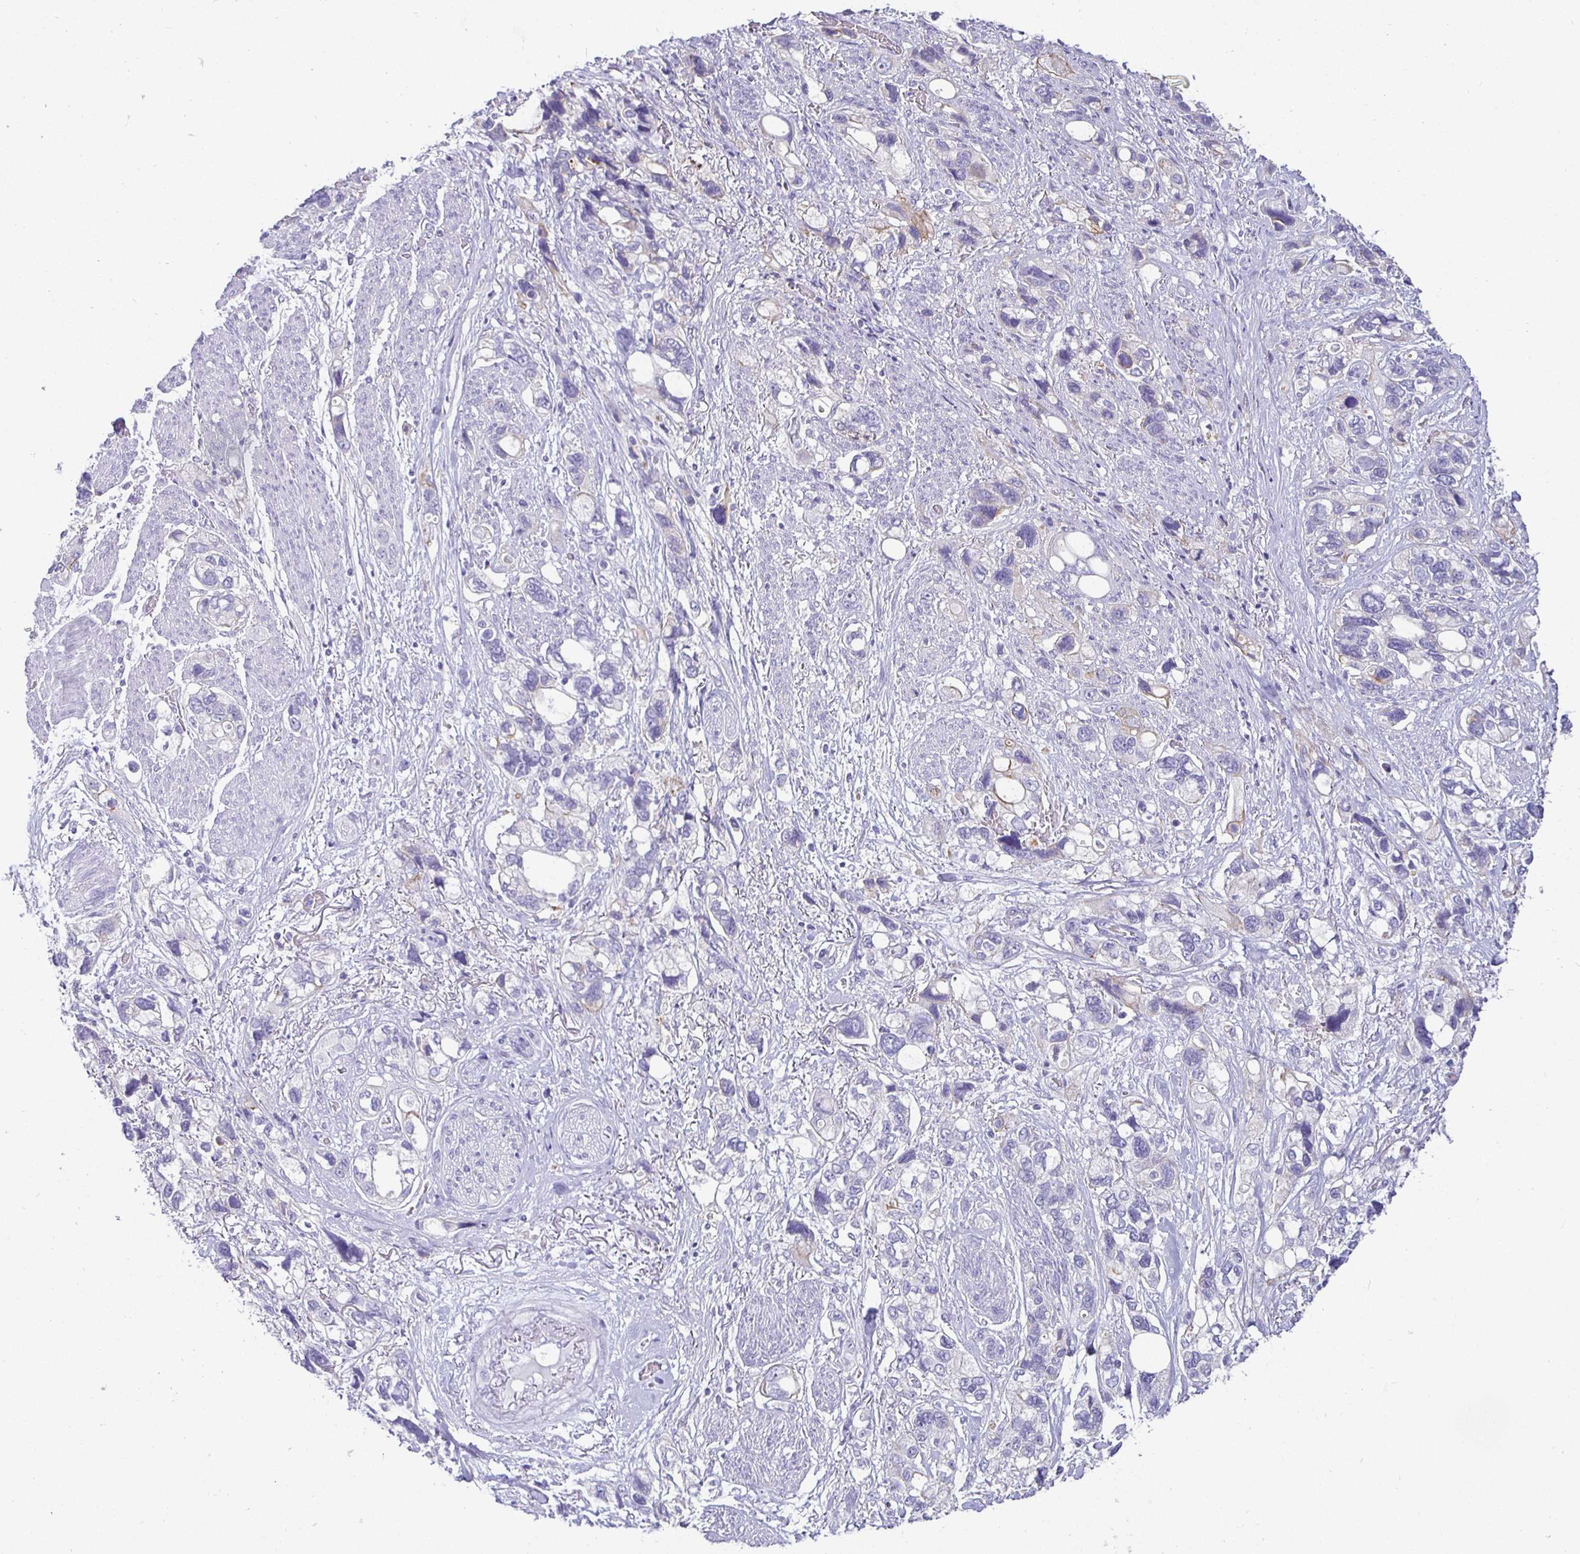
{"staining": {"intensity": "negative", "quantity": "none", "location": "none"}, "tissue": "stomach cancer", "cell_type": "Tumor cells", "image_type": "cancer", "snomed": [{"axis": "morphology", "description": "Adenocarcinoma, NOS"}, {"axis": "topography", "description": "Stomach, upper"}], "caption": "Tumor cells show no significant protein positivity in stomach cancer.", "gene": "SIRPA", "patient": {"sex": "female", "age": 81}}